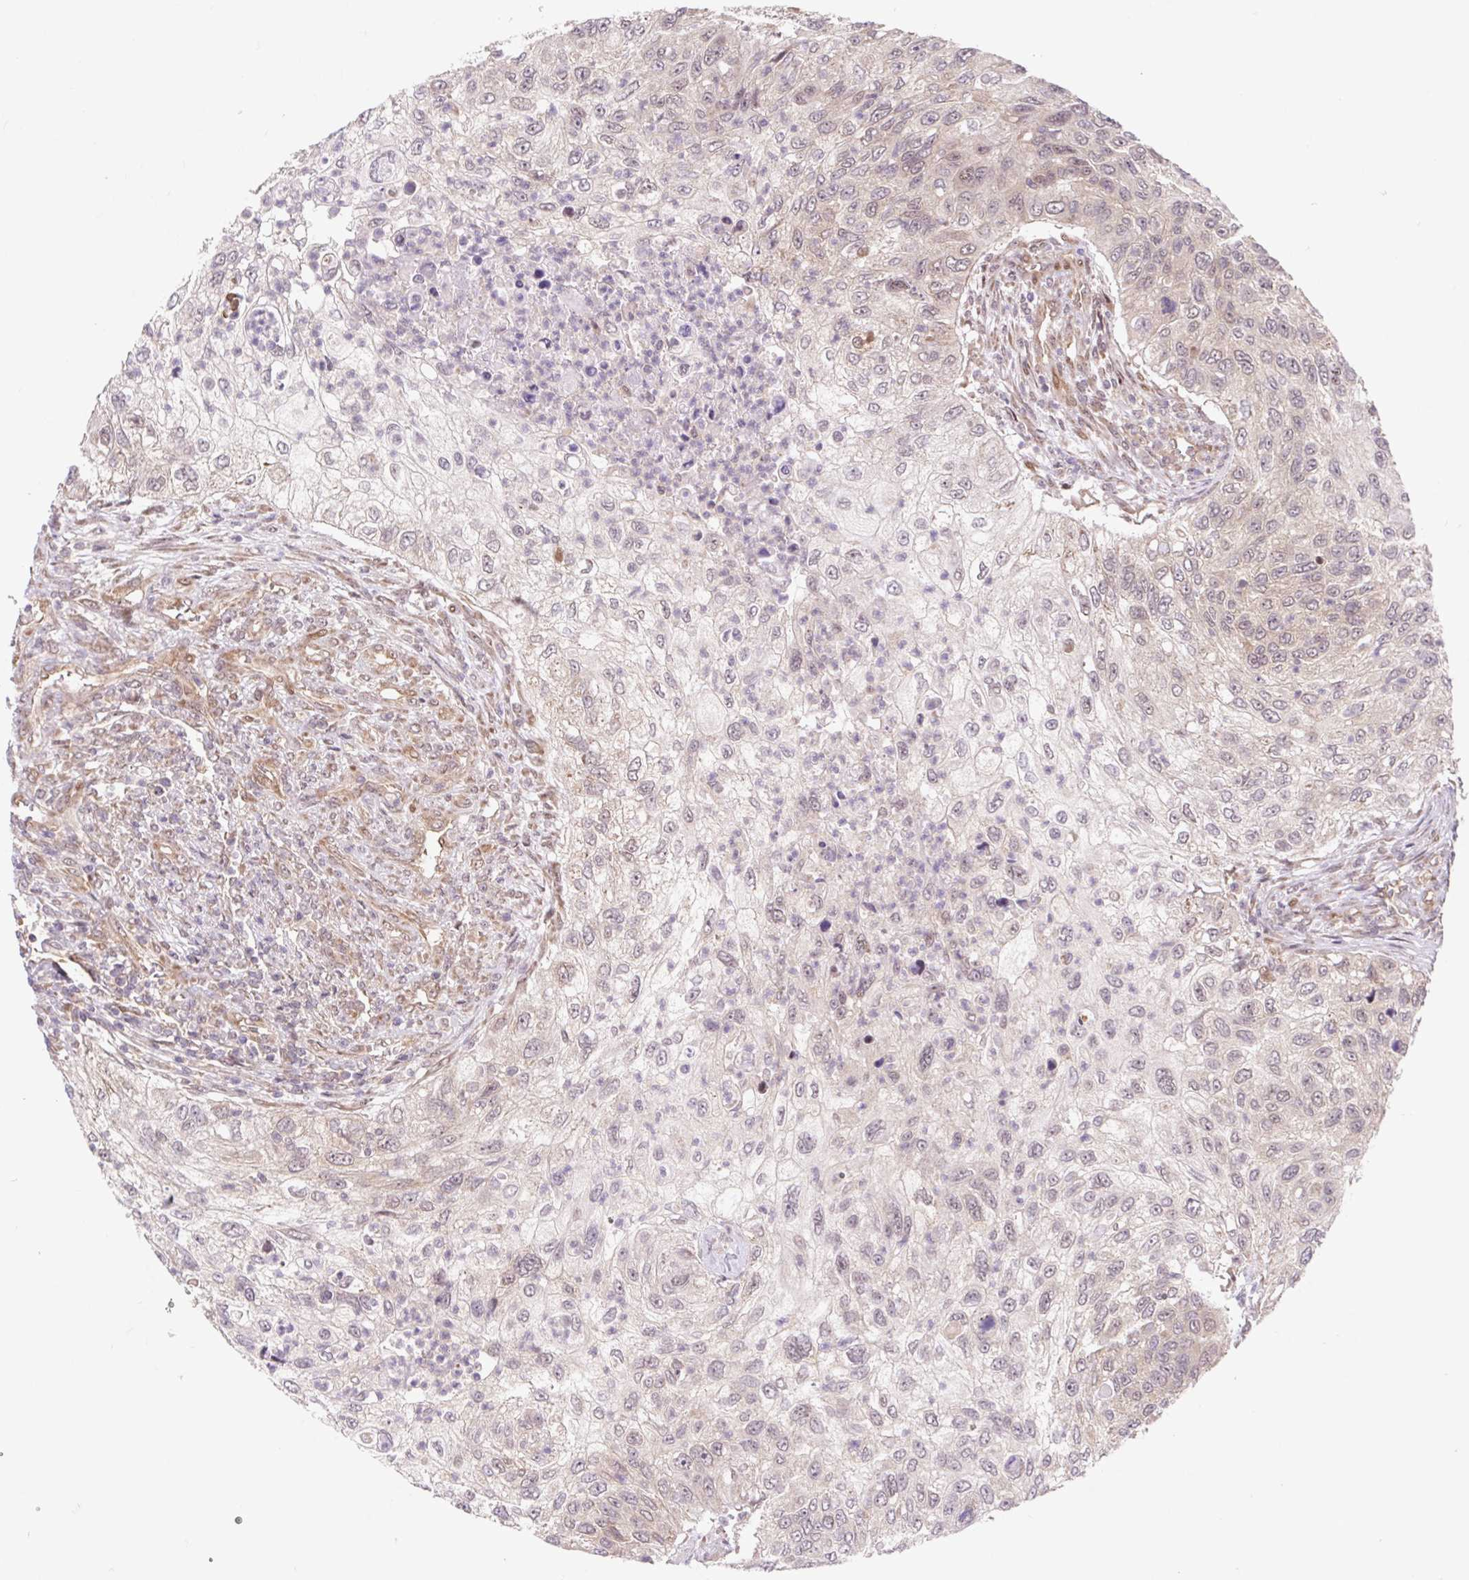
{"staining": {"intensity": "weak", "quantity": "25%-75%", "location": "cytoplasmic/membranous,nuclear"}, "tissue": "urothelial cancer", "cell_type": "Tumor cells", "image_type": "cancer", "snomed": [{"axis": "morphology", "description": "Urothelial carcinoma, High grade"}, {"axis": "topography", "description": "Urinary bladder"}], "caption": "High-grade urothelial carcinoma stained with a protein marker exhibits weak staining in tumor cells.", "gene": "HFE", "patient": {"sex": "female", "age": 60}}